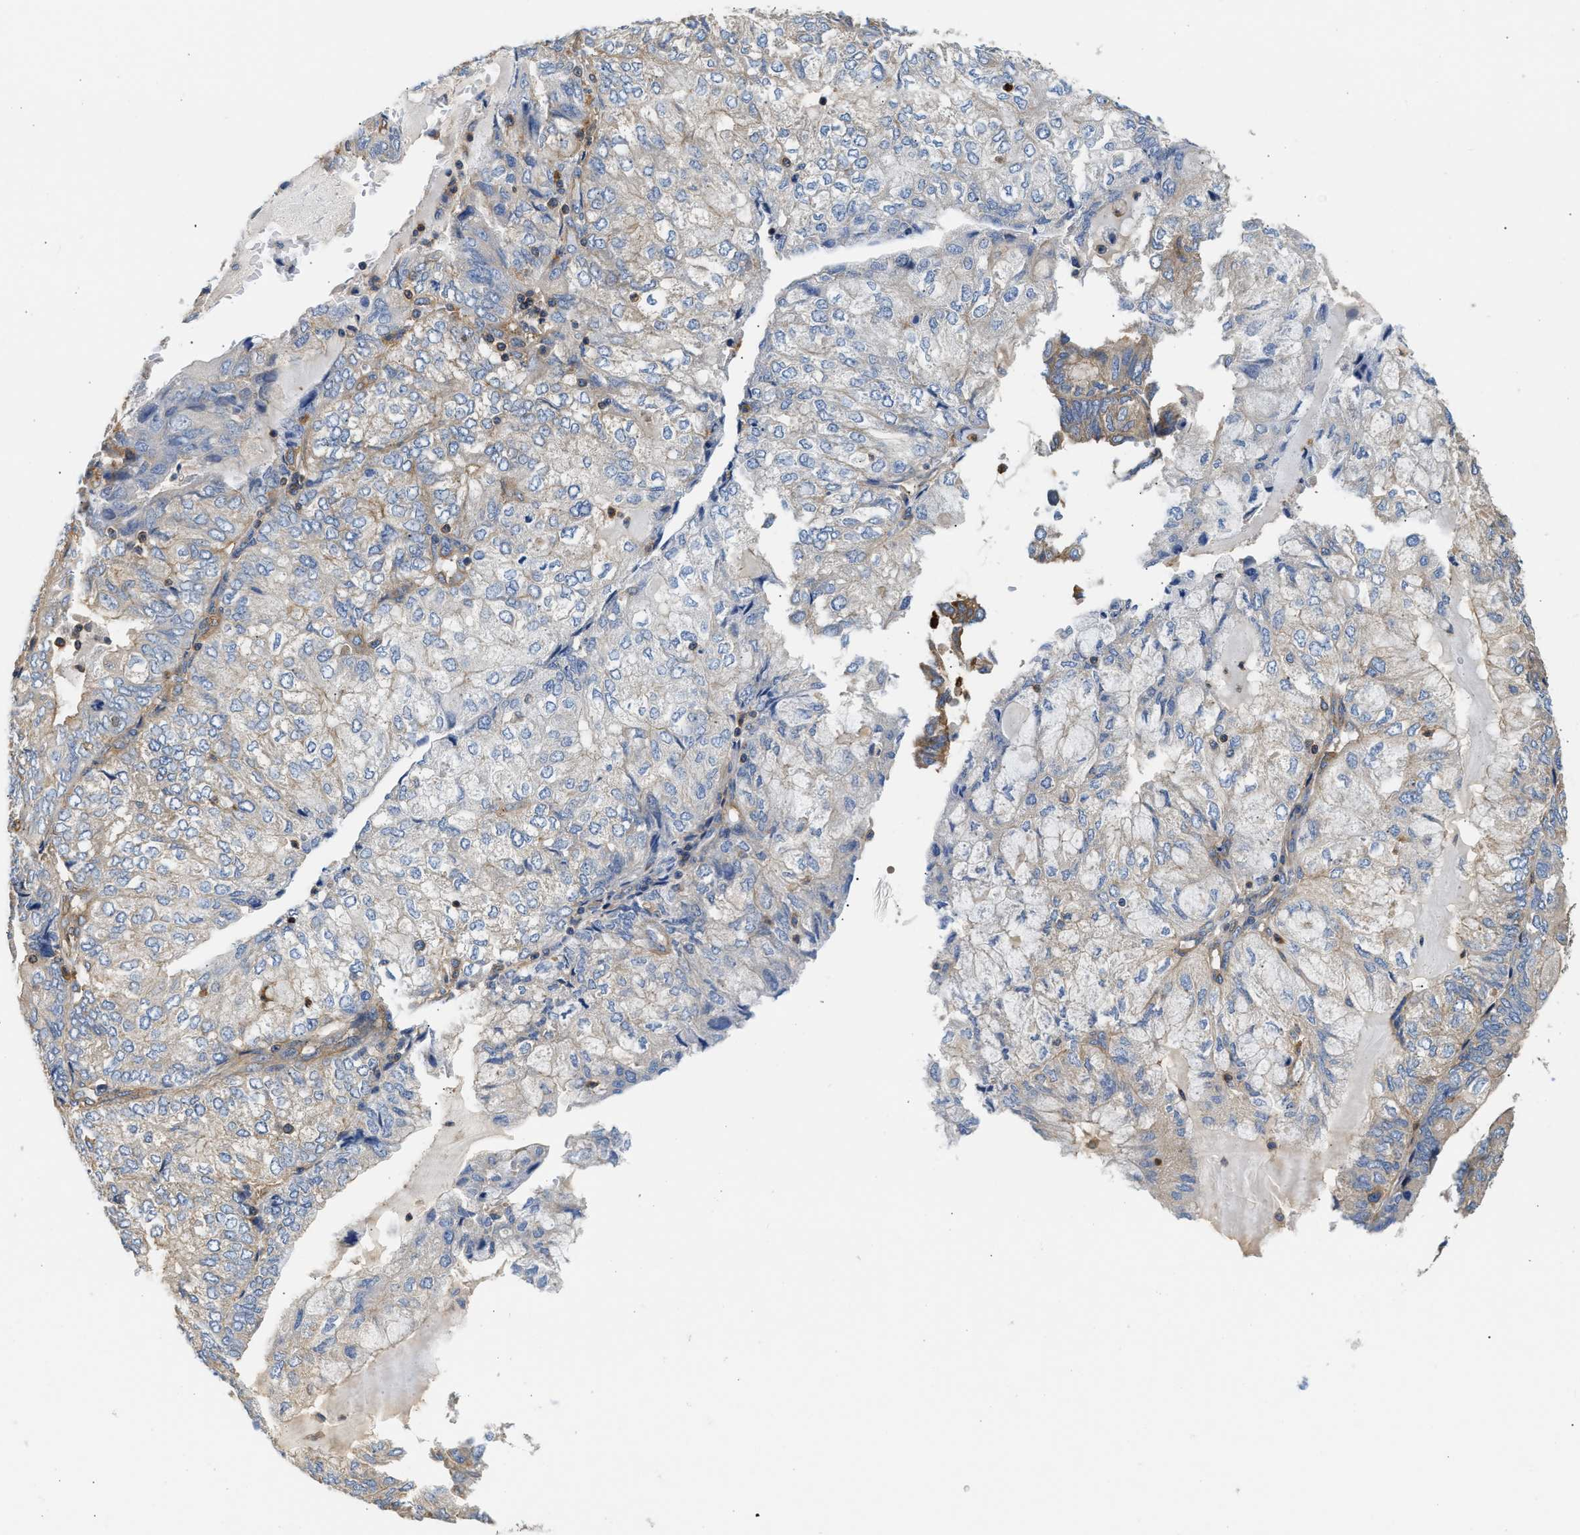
{"staining": {"intensity": "weak", "quantity": "<25%", "location": "cytoplasmic/membranous"}, "tissue": "endometrial cancer", "cell_type": "Tumor cells", "image_type": "cancer", "snomed": [{"axis": "morphology", "description": "Adenocarcinoma, NOS"}, {"axis": "topography", "description": "Endometrium"}], "caption": "An image of human endometrial adenocarcinoma is negative for staining in tumor cells. Nuclei are stained in blue.", "gene": "SAMD9L", "patient": {"sex": "female", "age": 81}}